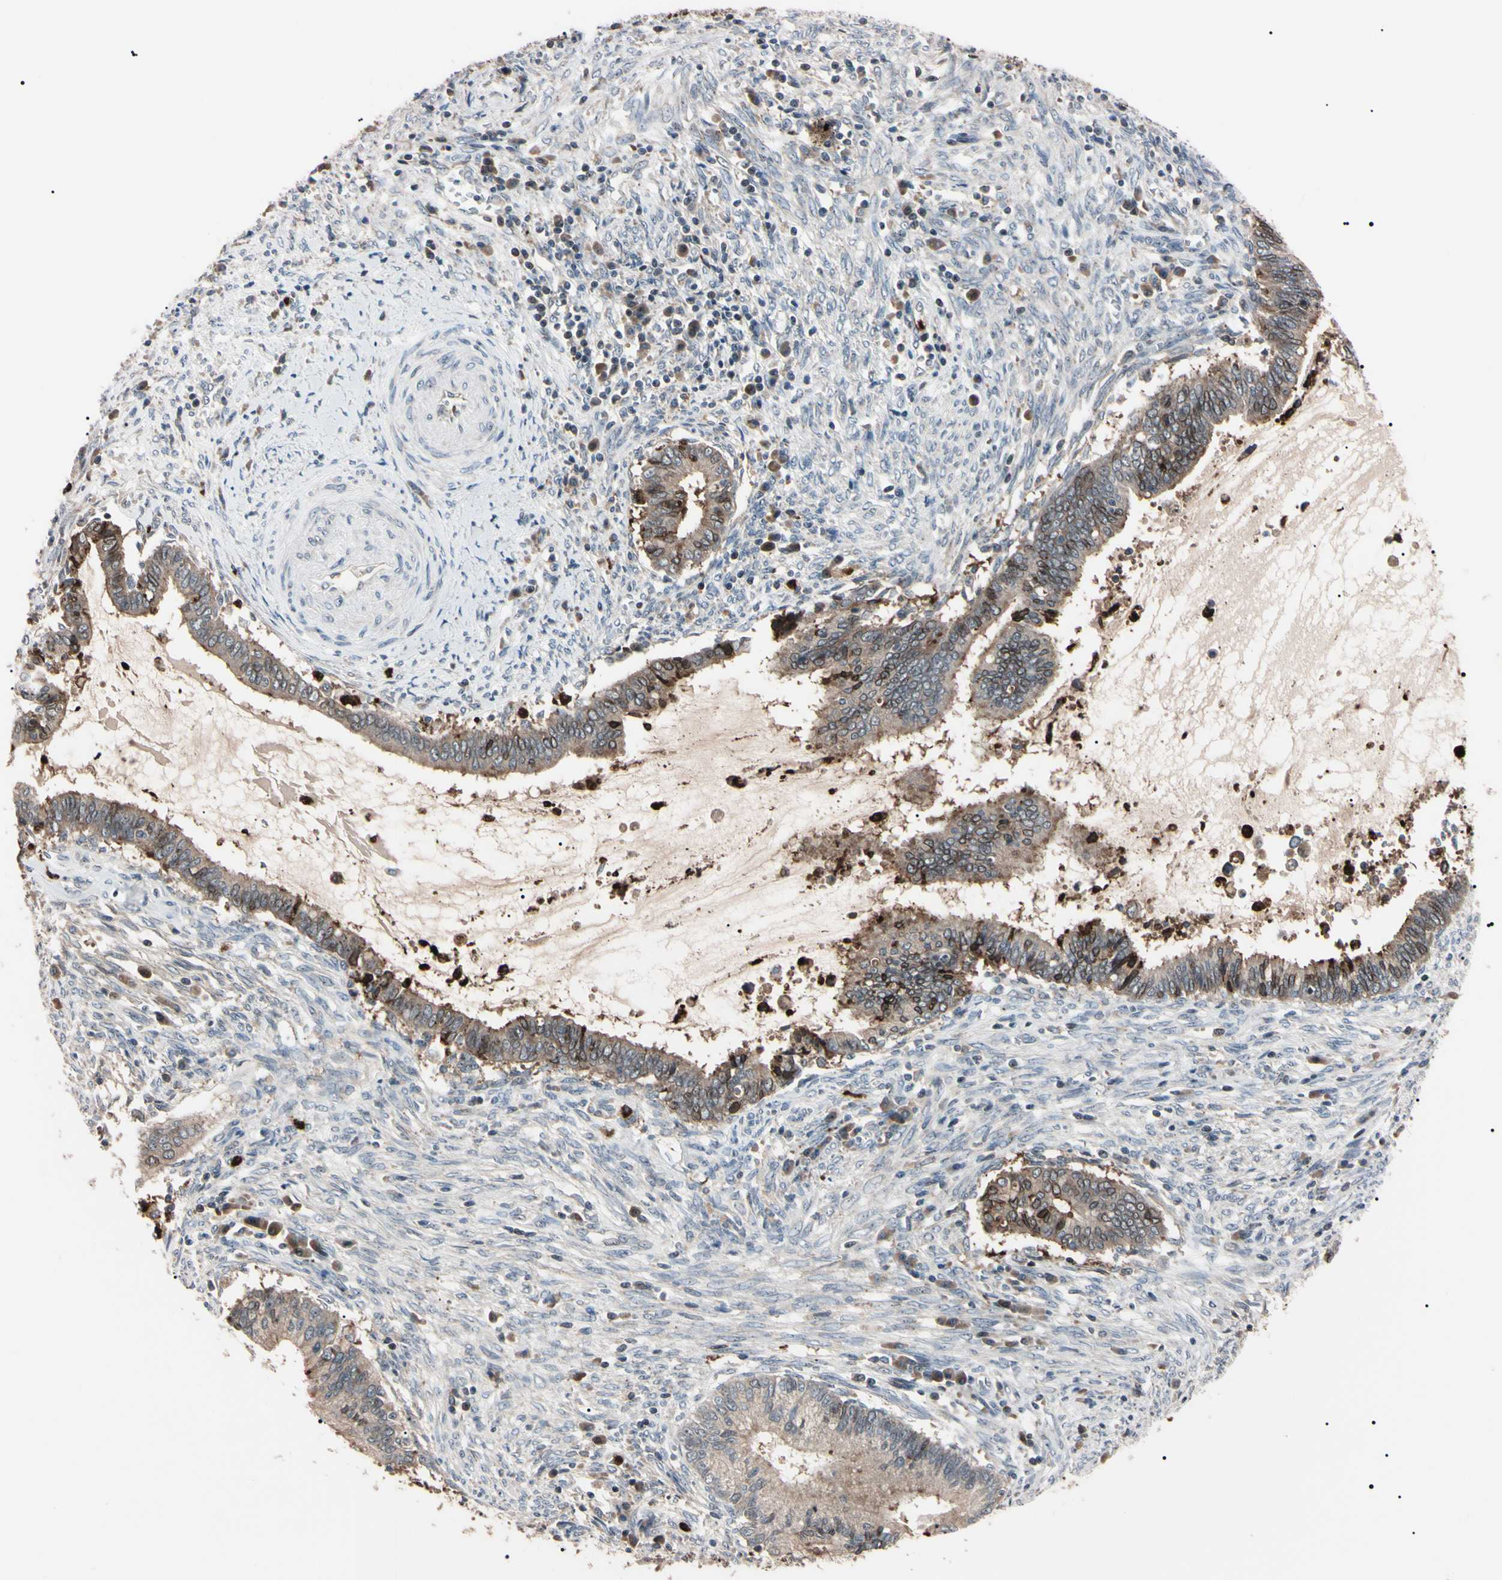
{"staining": {"intensity": "strong", "quantity": "<25%", "location": "cytoplasmic/membranous,nuclear"}, "tissue": "cervical cancer", "cell_type": "Tumor cells", "image_type": "cancer", "snomed": [{"axis": "morphology", "description": "Adenocarcinoma, NOS"}, {"axis": "topography", "description": "Cervix"}], "caption": "Immunohistochemical staining of human cervical cancer displays medium levels of strong cytoplasmic/membranous and nuclear protein staining in approximately <25% of tumor cells. Nuclei are stained in blue.", "gene": "TRAF5", "patient": {"sex": "female", "age": 44}}